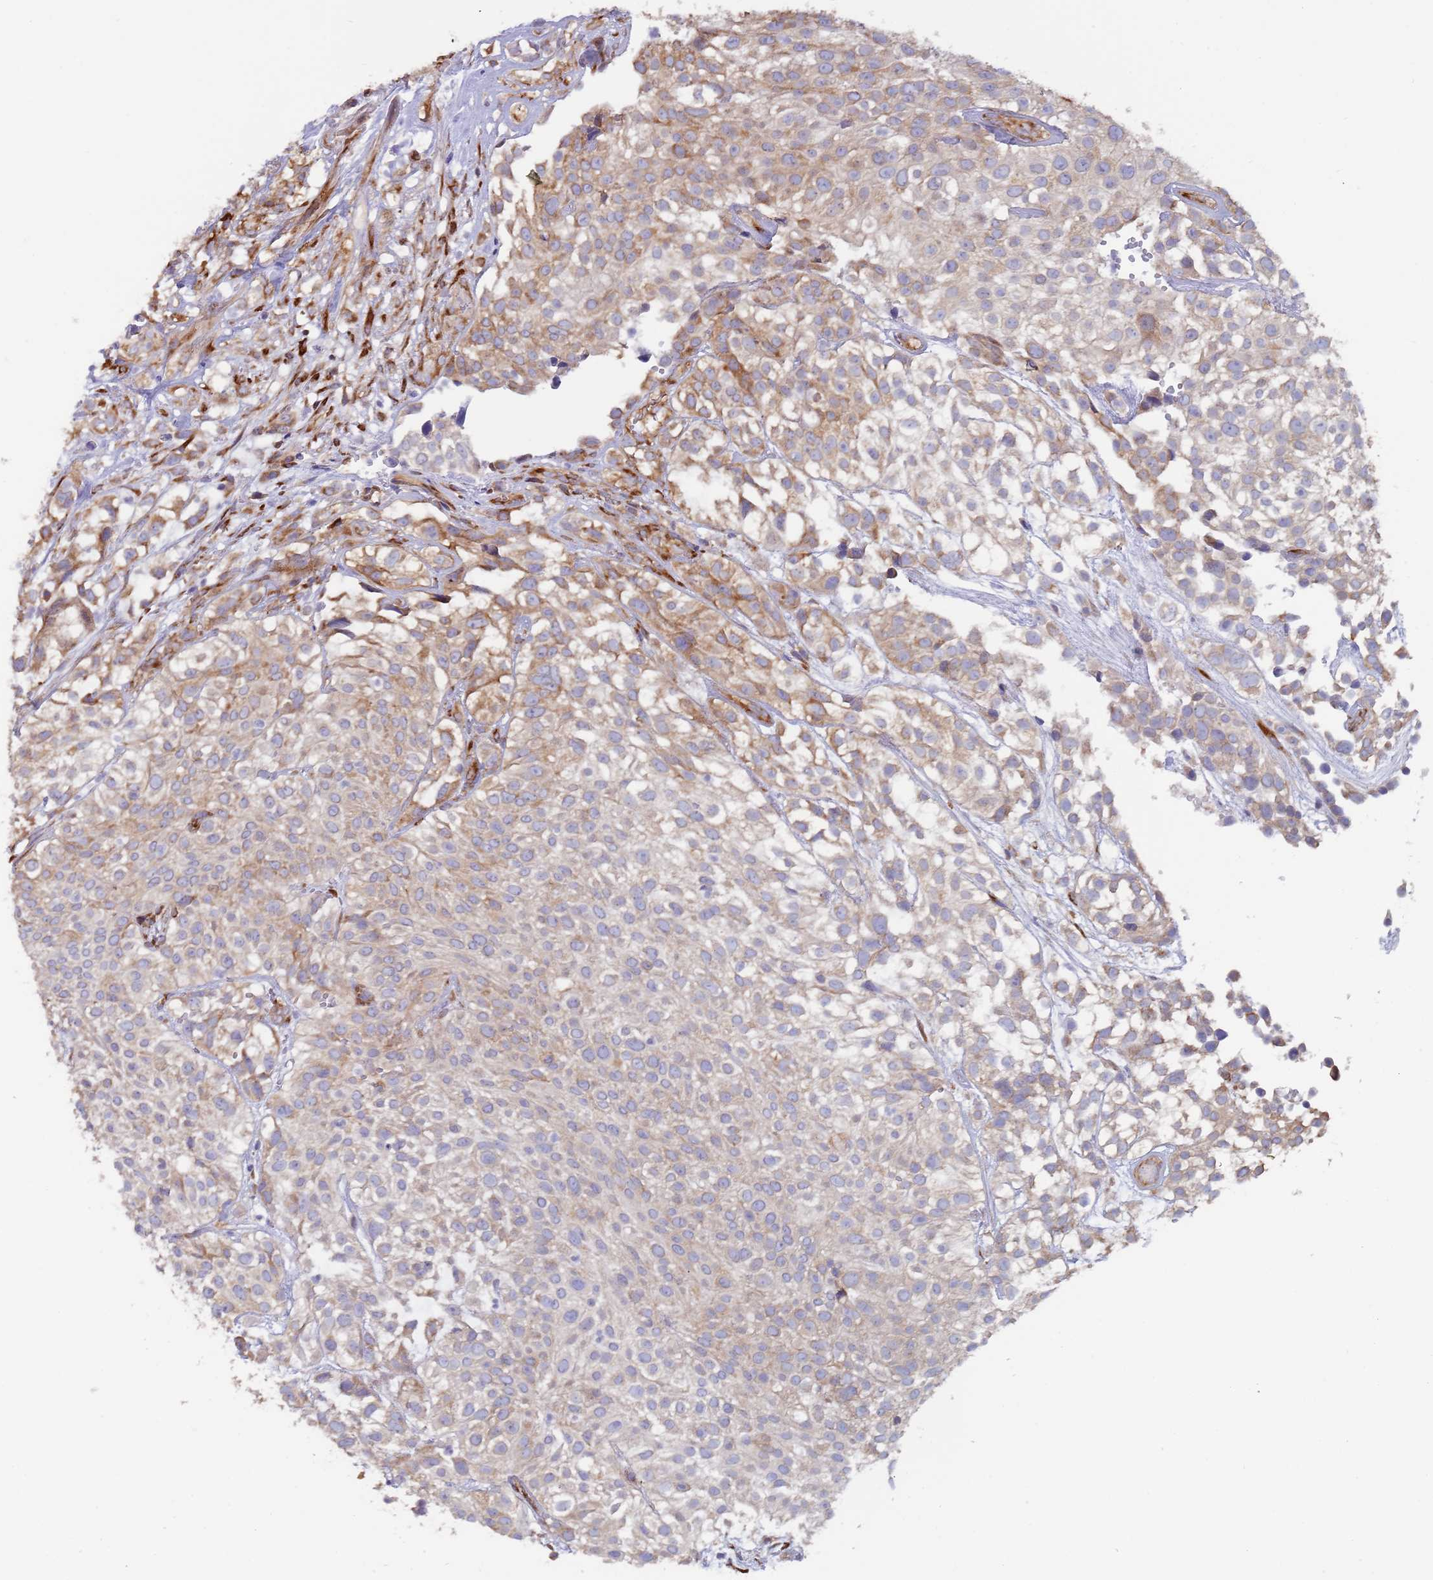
{"staining": {"intensity": "strong", "quantity": "25%-75%", "location": "cytoplasmic/membranous"}, "tissue": "urothelial cancer", "cell_type": "Tumor cells", "image_type": "cancer", "snomed": [{"axis": "morphology", "description": "Urothelial carcinoma, High grade"}, {"axis": "topography", "description": "Urinary bladder"}], "caption": "The histopathology image reveals a brown stain indicating the presence of a protein in the cytoplasmic/membranous of tumor cells in high-grade urothelial carcinoma.", "gene": "ZNF844", "patient": {"sex": "male", "age": 56}}